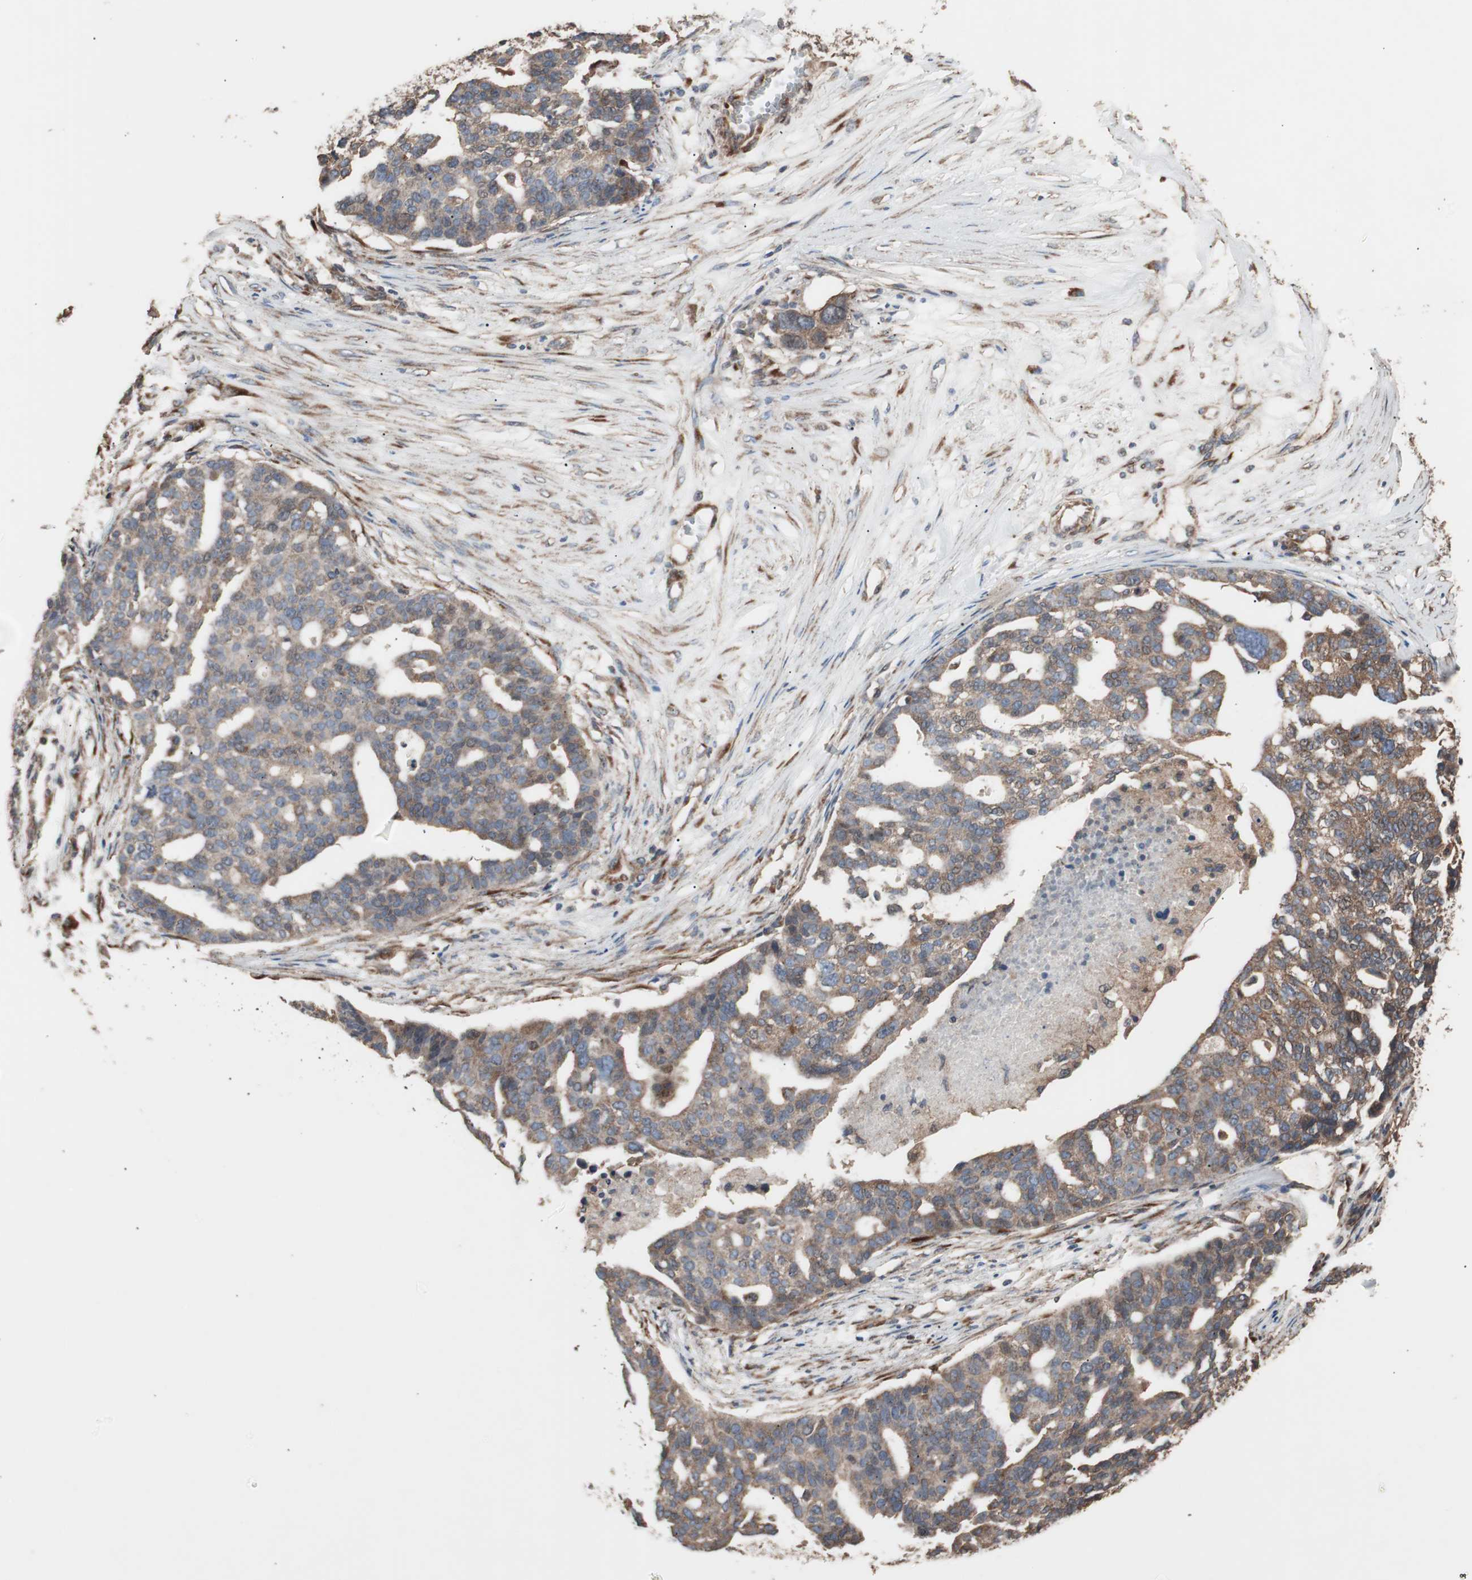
{"staining": {"intensity": "moderate", "quantity": "25%-75%", "location": "cytoplasmic/membranous"}, "tissue": "ovarian cancer", "cell_type": "Tumor cells", "image_type": "cancer", "snomed": [{"axis": "morphology", "description": "Cystadenocarcinoma, serous, NOS"}, {"axis": "topography", "description": "Ovary"}], "caption": "A brown stain shows moderate cytoplasmic/membranous positivity of a protein in human ovarian serous cystadenocarcinoma tumor cells.", "gene": "LZTS1", "patient": {"sex": "female", "age": 59}}